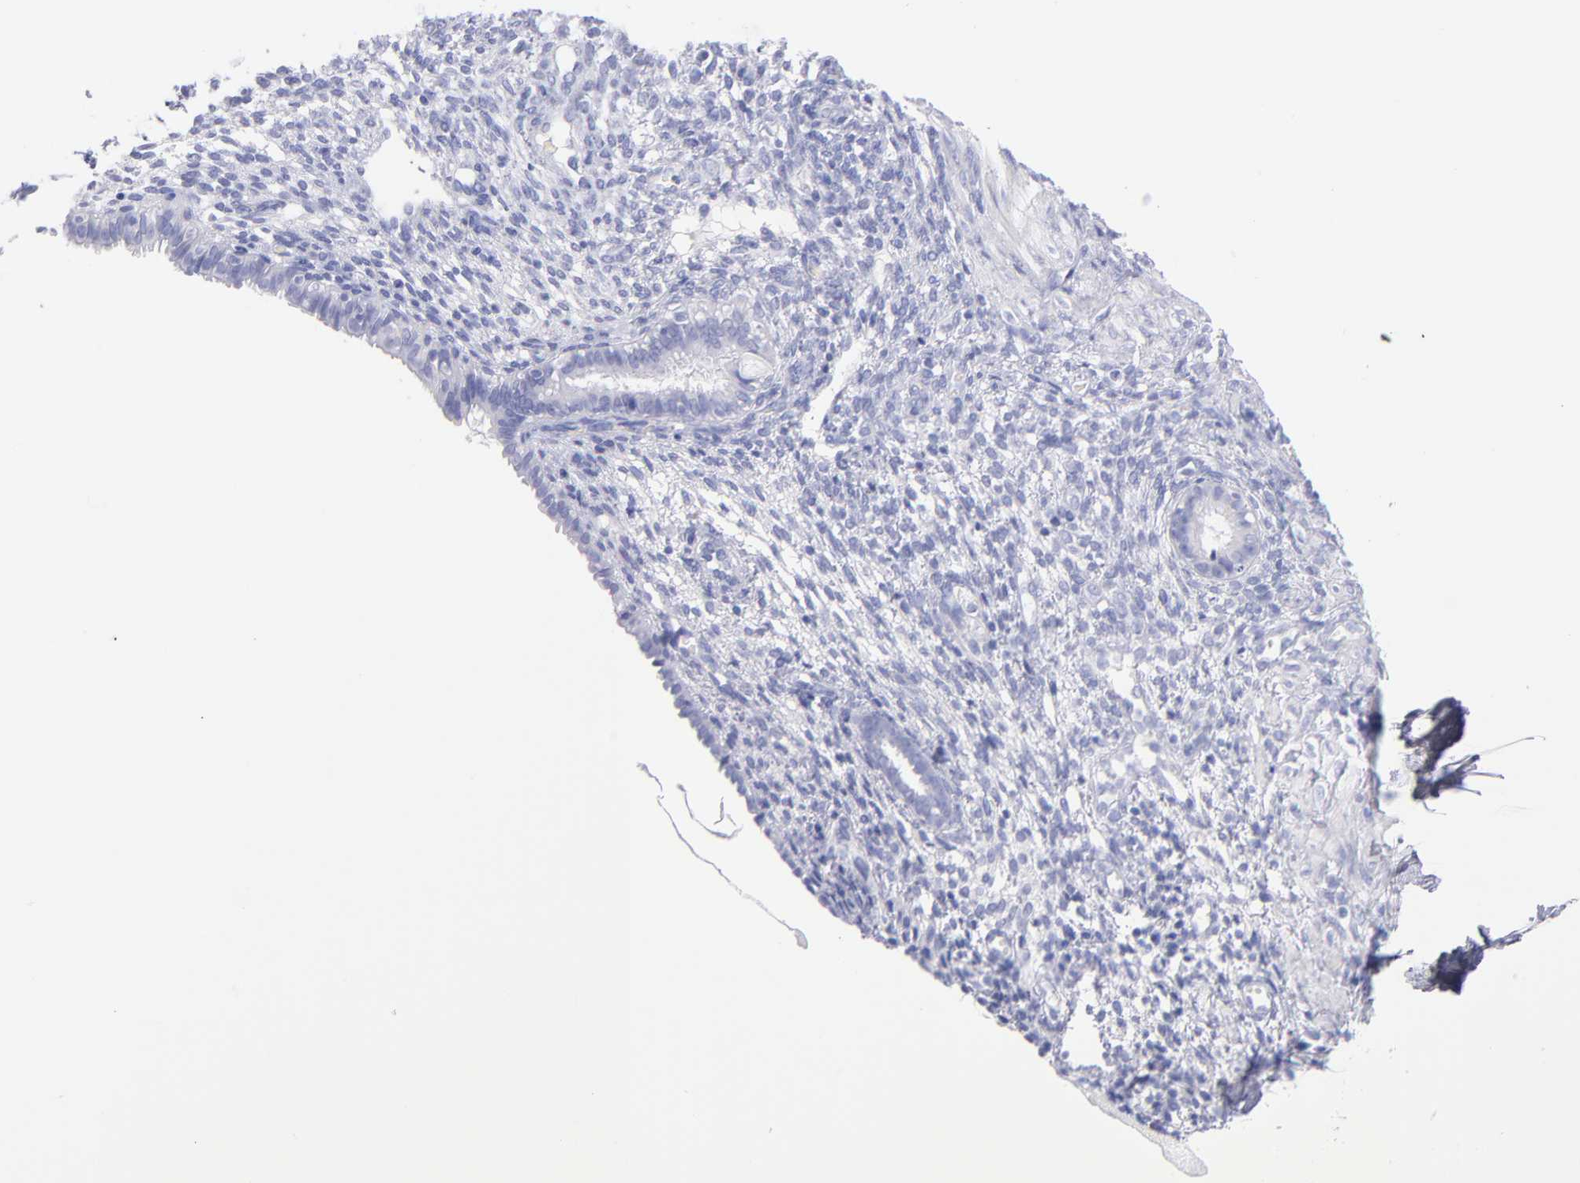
{"staining": {"intensity": "negative", "quantity": "none", "location": "none"}, "tissue": "endometrium", "cell_type": "Cells in endometrial stroma", "image_type": "normal", "snomed": [{"axis": "morphology", "description": "Normal tissue, NOS"}, {"axis": "topography", "description": "Endometrium"}], "caption": "Immunohistochemistry micrograph of benign human endometrium stained for a protein (brown), which displays no positivity in cells in endometrial stroma.", "gene": "SCGN", "patient": {"sex": "female", "age": 72}}